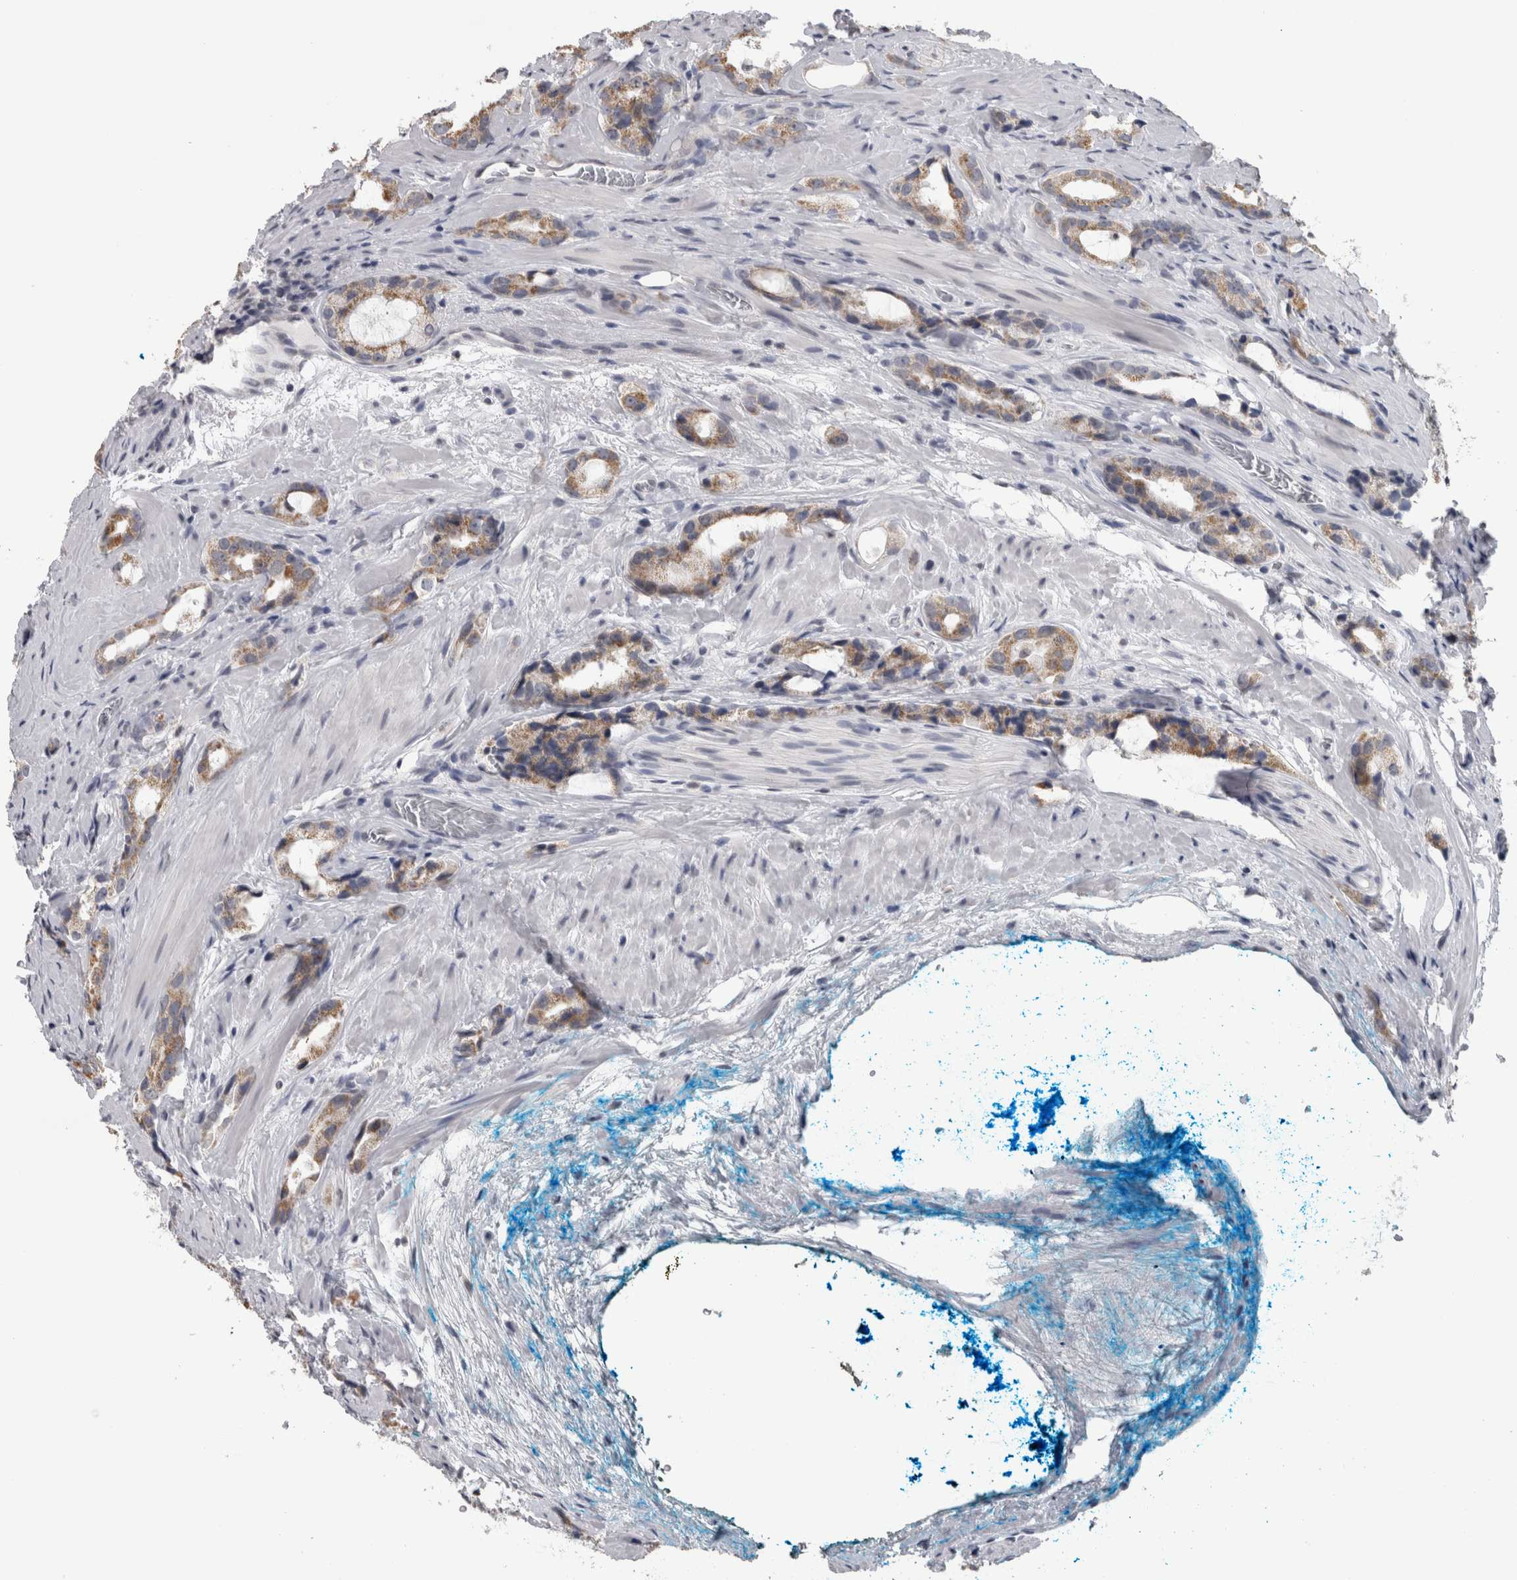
{"staining": {"intensity": "weak", "quantity": ">75%", "location": "cytoplasmic/membranous"}, "tissue": "prostate cancer", "cell_type": "Tumor cells", "image_type": "cancer", "snomed": [{"axis": "morphology", "description": "Adenocarcinoma, High grade"}, {"axis": "topography", "description": "Prostate"}], "caption": "Tumor cells display weak cytoplasmic/membranous staining in approximately >75% of cells in prostate cancer.", "gene": "OR2K2", "patient": {"sex": "male", "age": 63}}